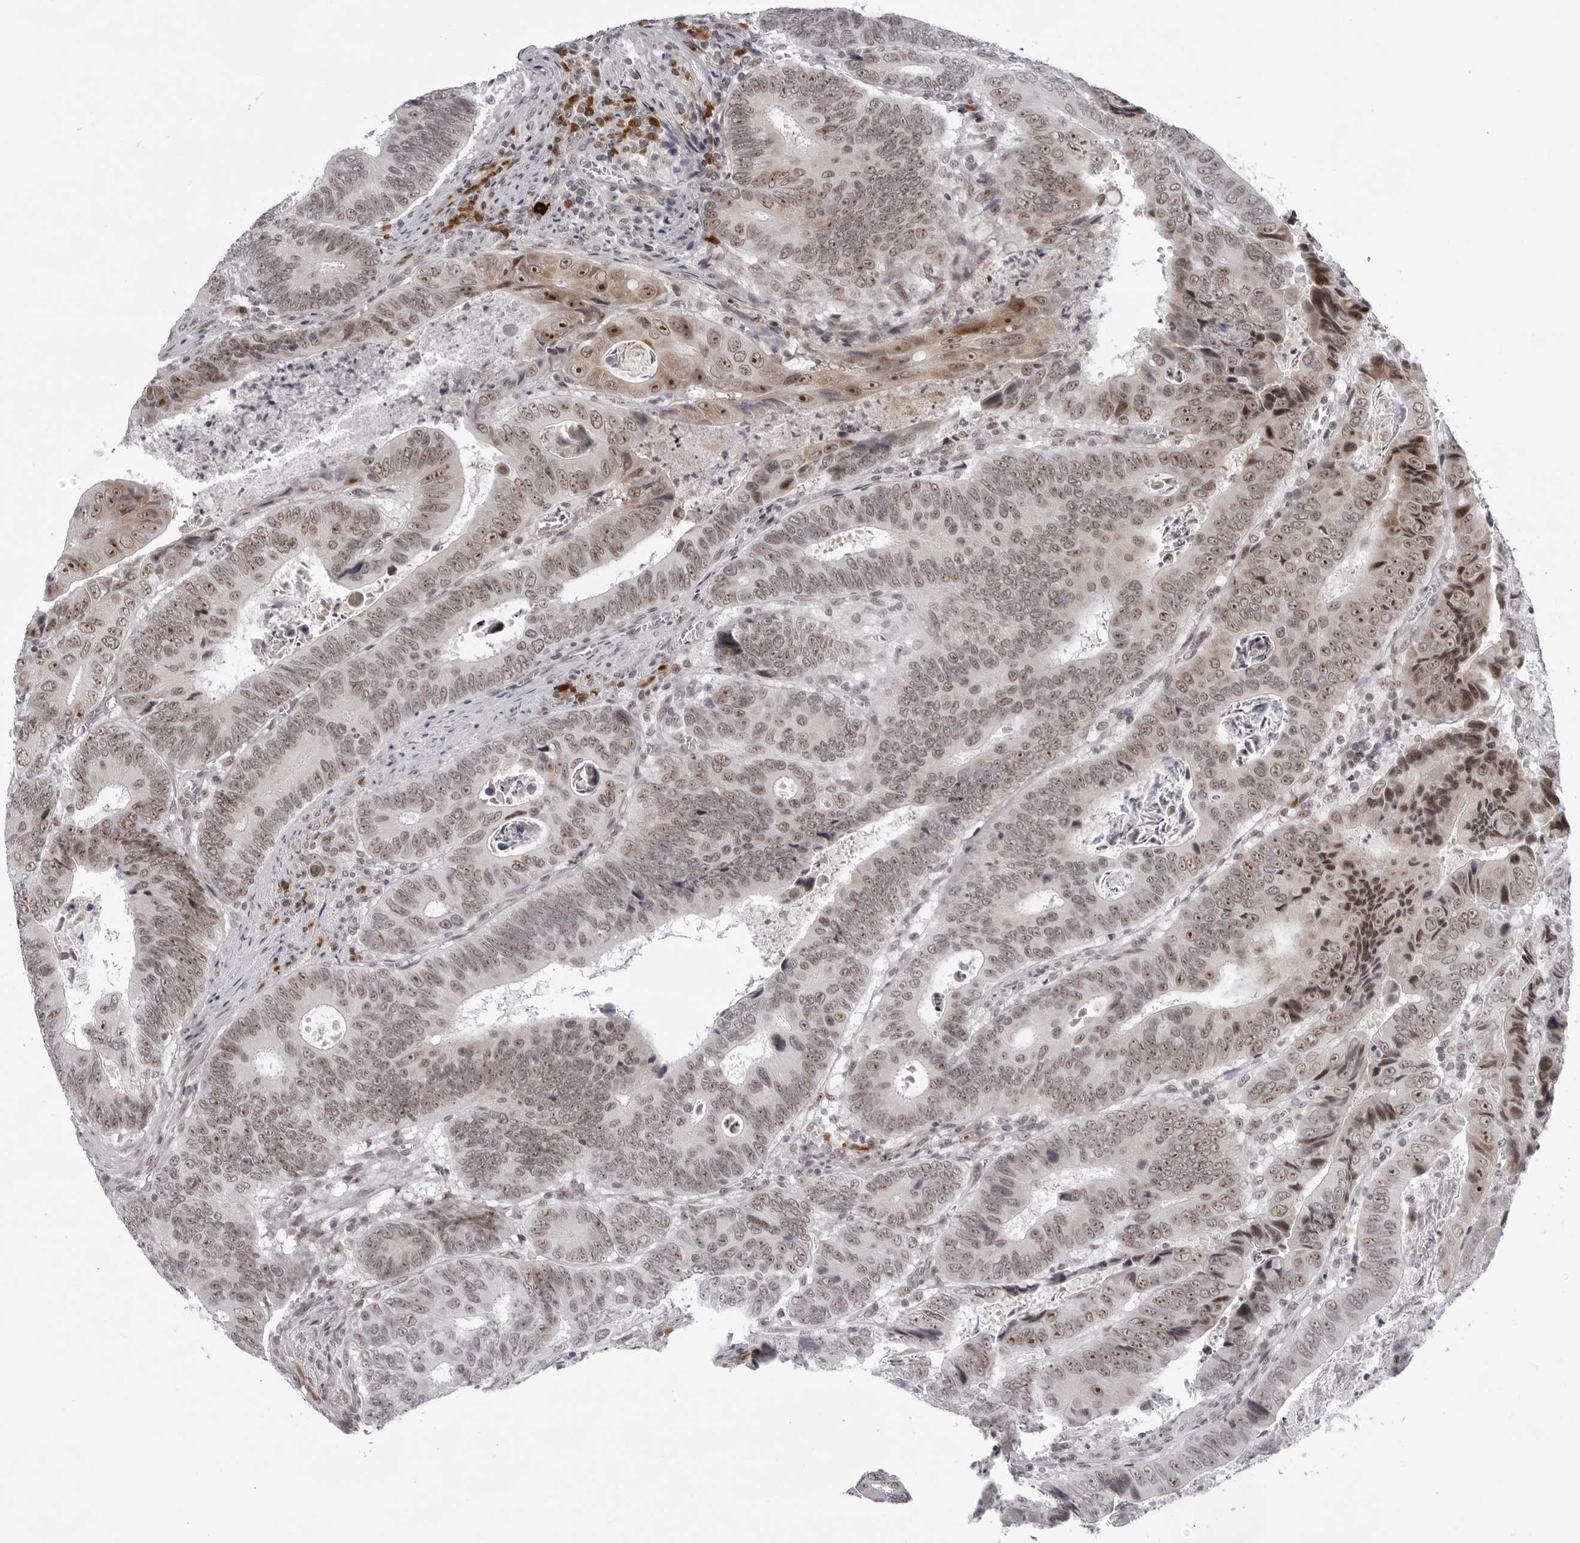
{"staining": {"intensity": "moderate", "quantity": ">75%", "location": "nuclear"}, "tissue": "colorectal cancer", "cell_type": "Tumor cells", "image_type": "cancer", "snomed": [{"axis": "morphology", "description": "Adenocarcinoma, NOS"}, {"axis": "topography", "description": "Colon"}], "caption": "A brown stain shows moderate nuclear staining of a protein in colorectal cancer (adenocarcinoma) tumor cells. (DAB (3,3'-diaminobenzidine) IHC, brown staining for protein, blue staining for nuclei).", "gene": "EXOSC10", "patient": {"sex": "male", "age": 72}}